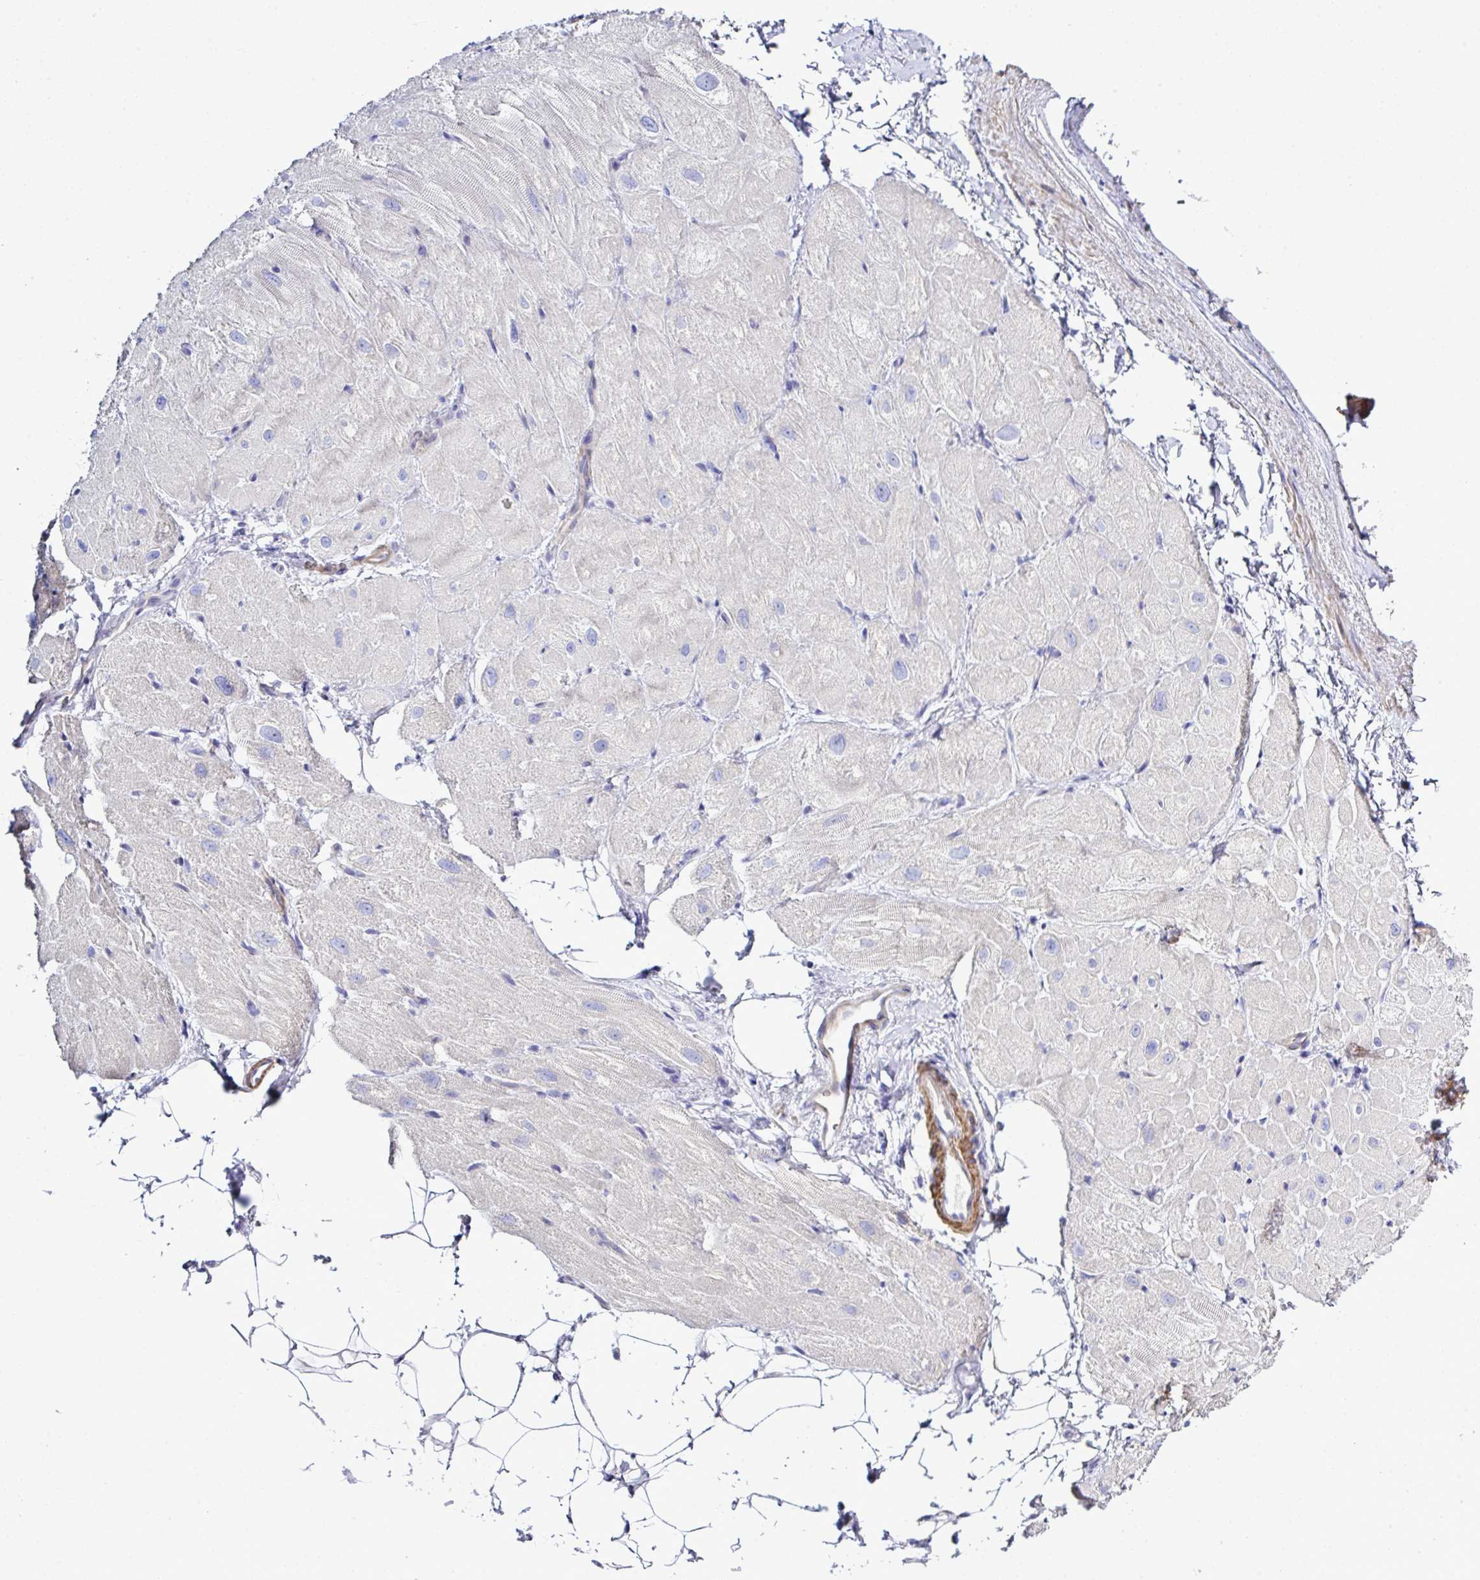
{"staining": {"intensity": "weak", "quantity": "25%-75%", "location": "cytoplasmic/membranous"}, "tissue": "heart muscle", "cell_type": "Cardiomyocytes", "image_type": "normal", "snomed": [{"axis": "morphology", "description": "Normal tissue, NOS"}, {"axis": "topography", "description": "Heart"}], "caption": "Protein staining of unremarkable heart muscle displays weak cytoplasmic/membranous positivity in approximately 25%-75% of cardiomyocytes.", "gene": "MED11", "patient": {"sex": "male", "age": 62}}